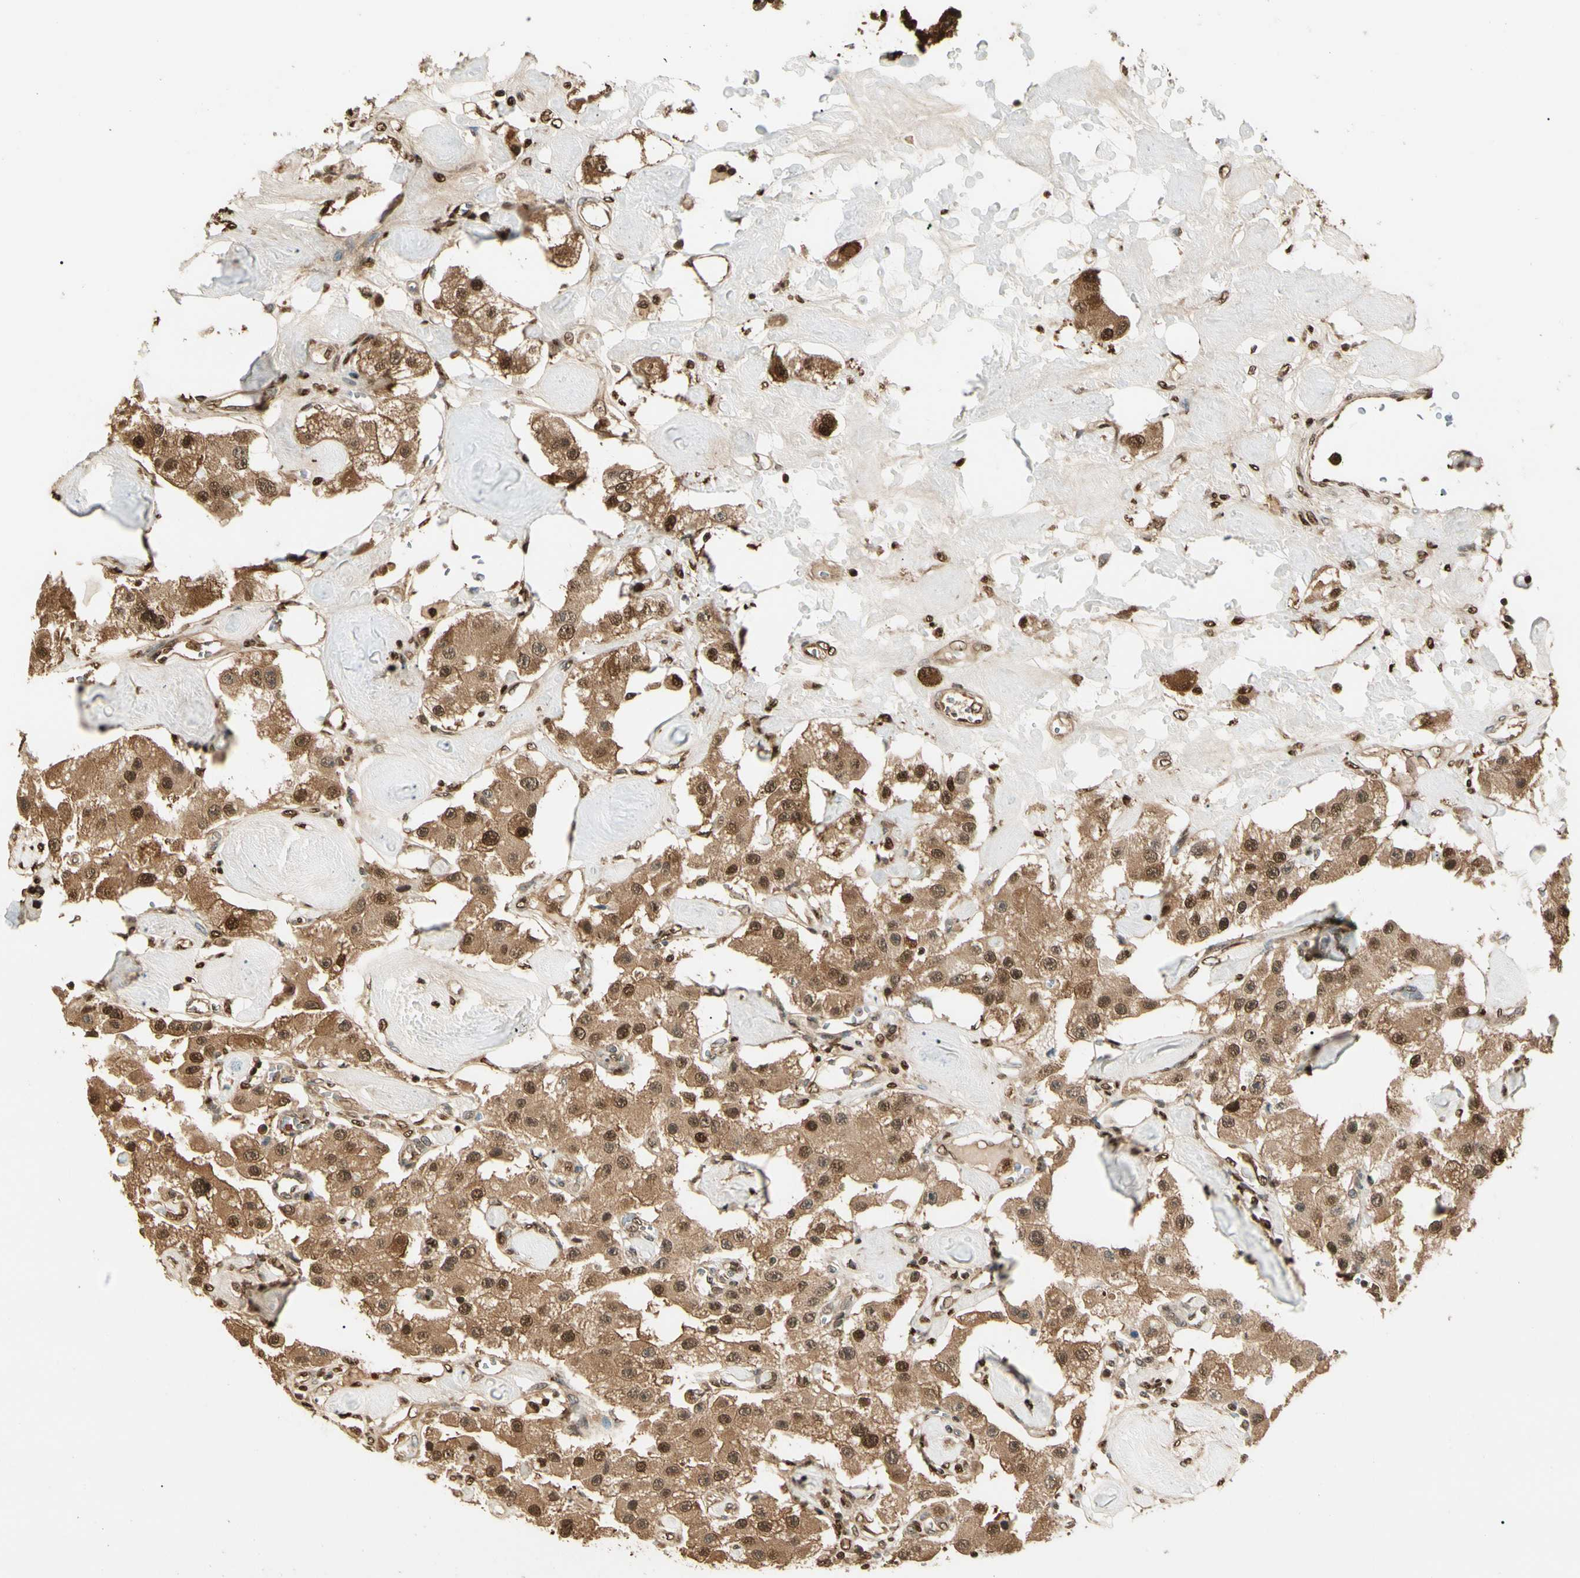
{"staining": {"intensity": "strong", "quantity": ">75%", "location": "cytoplasmic/membranous,nuclear"}, "tissue": "carcinoid", "cell_type": "Tumor cells", "image_type": "cancer", "snomed": [{"axis": "morphology", "description": "Carcinoid, malignant, NOS"}, {"axis": "topography", "description": "Pancreas"}], "caption": "A micrograph showing strong cytoplasmic/membranous and nuclear expression in approximately >75% of tumor cells in carcinoid (malignant), as visualized by brown immunohistochemical staining.", "gene": "PNCK", "patient": {"sex": "male", "age": 41}}